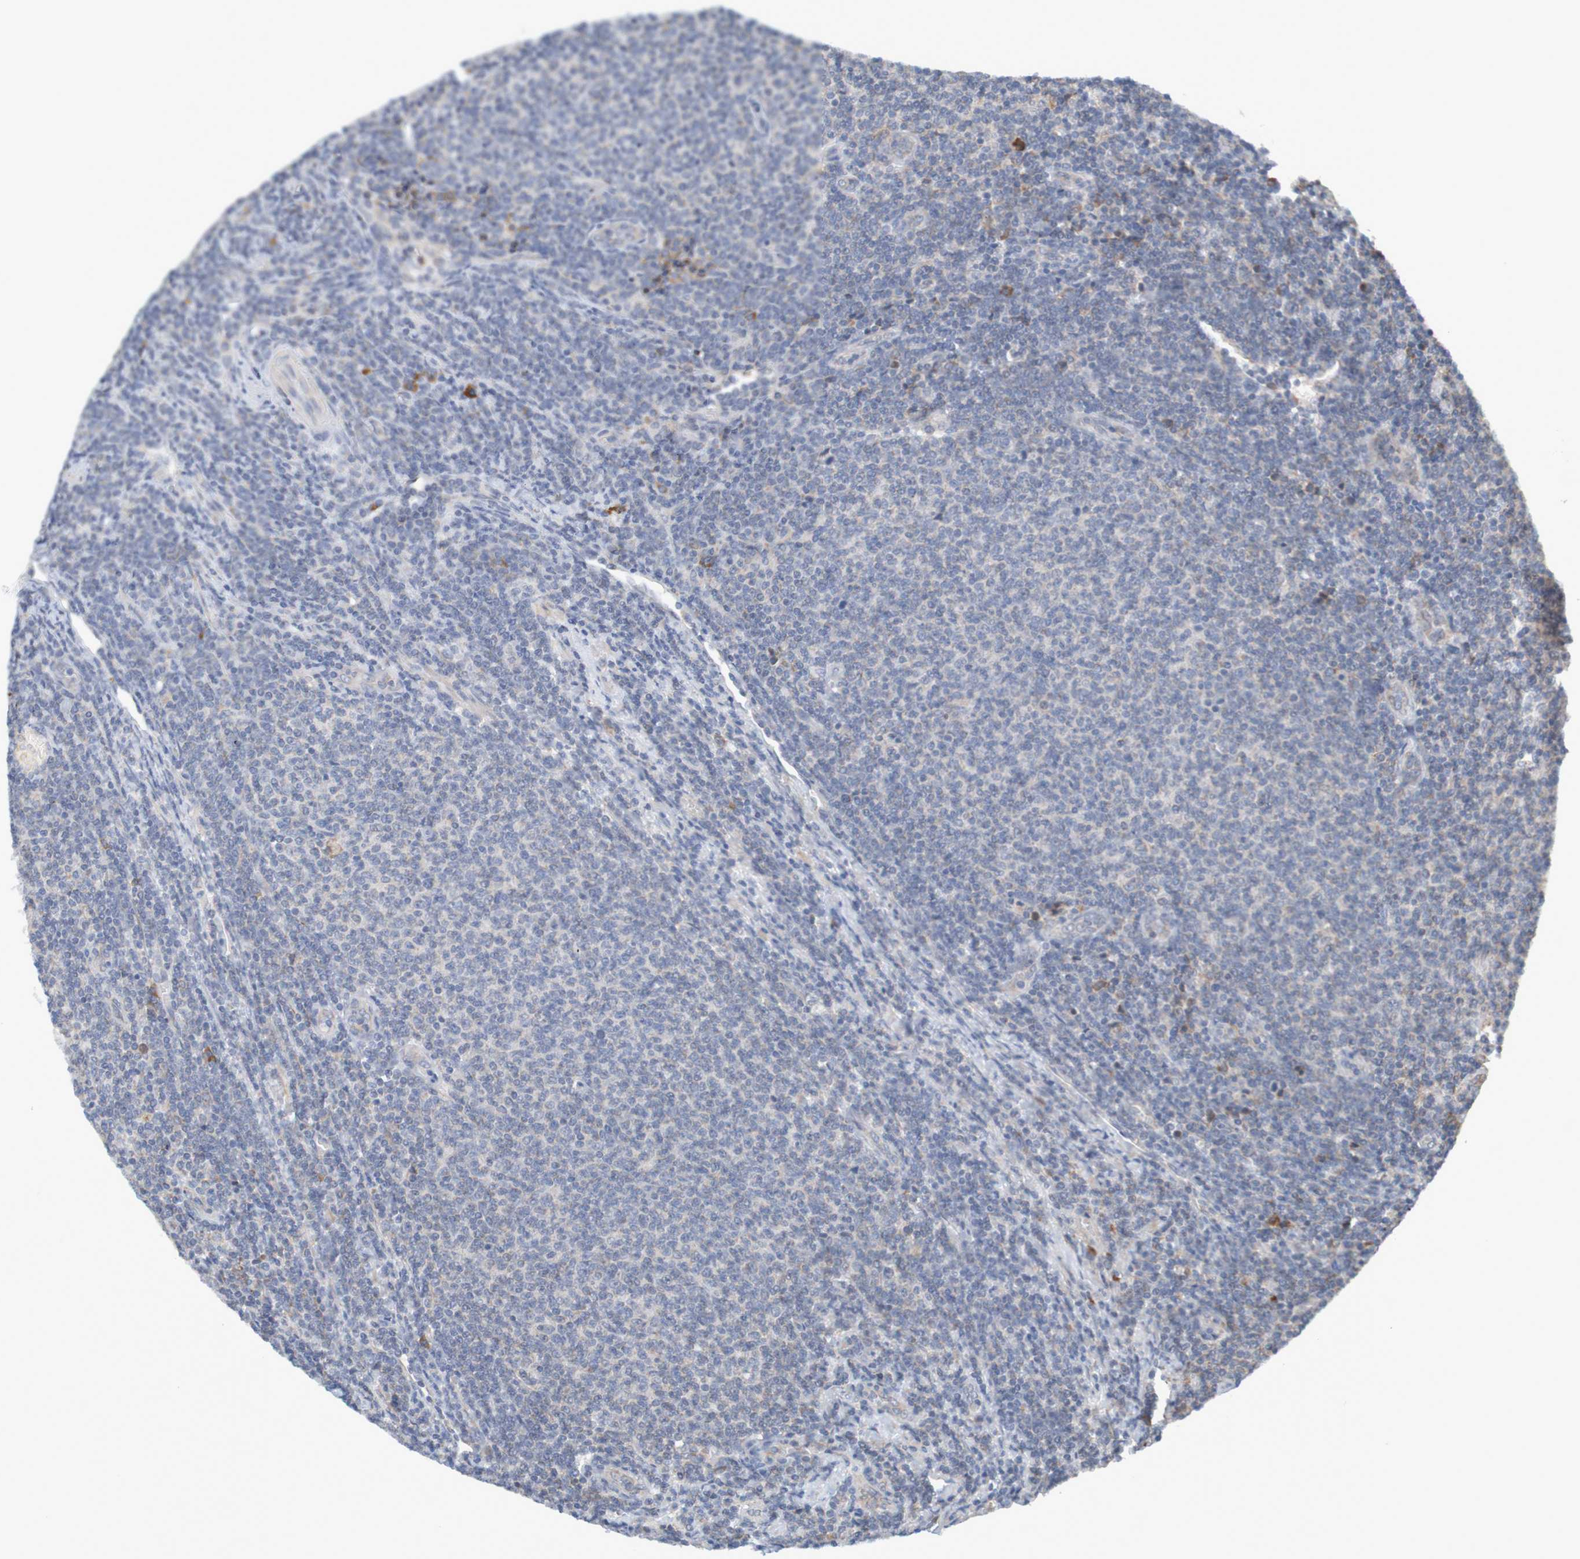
{"staining": {"intensity": "negative", "quantity": "none", "location": "none"}, "tissue": "lymphoma", "cell_type": "Tumor cells", "image_type": "cancer", "snomed": [{"axis": "morphology", "description": "Malignant lymphoma, non-Hodgkin's type, Low grade"}, {"axis": "topography", "description": "Lymph node"}], "caption": "High magnification brightfield microscopy of lymphoma stained with DAB (brown) and counterstained with hematoxylin (blue): tumor cells show no significant positivity.", "gene": "CLDN18", "patient": {"sex": "male", "age": 66}}